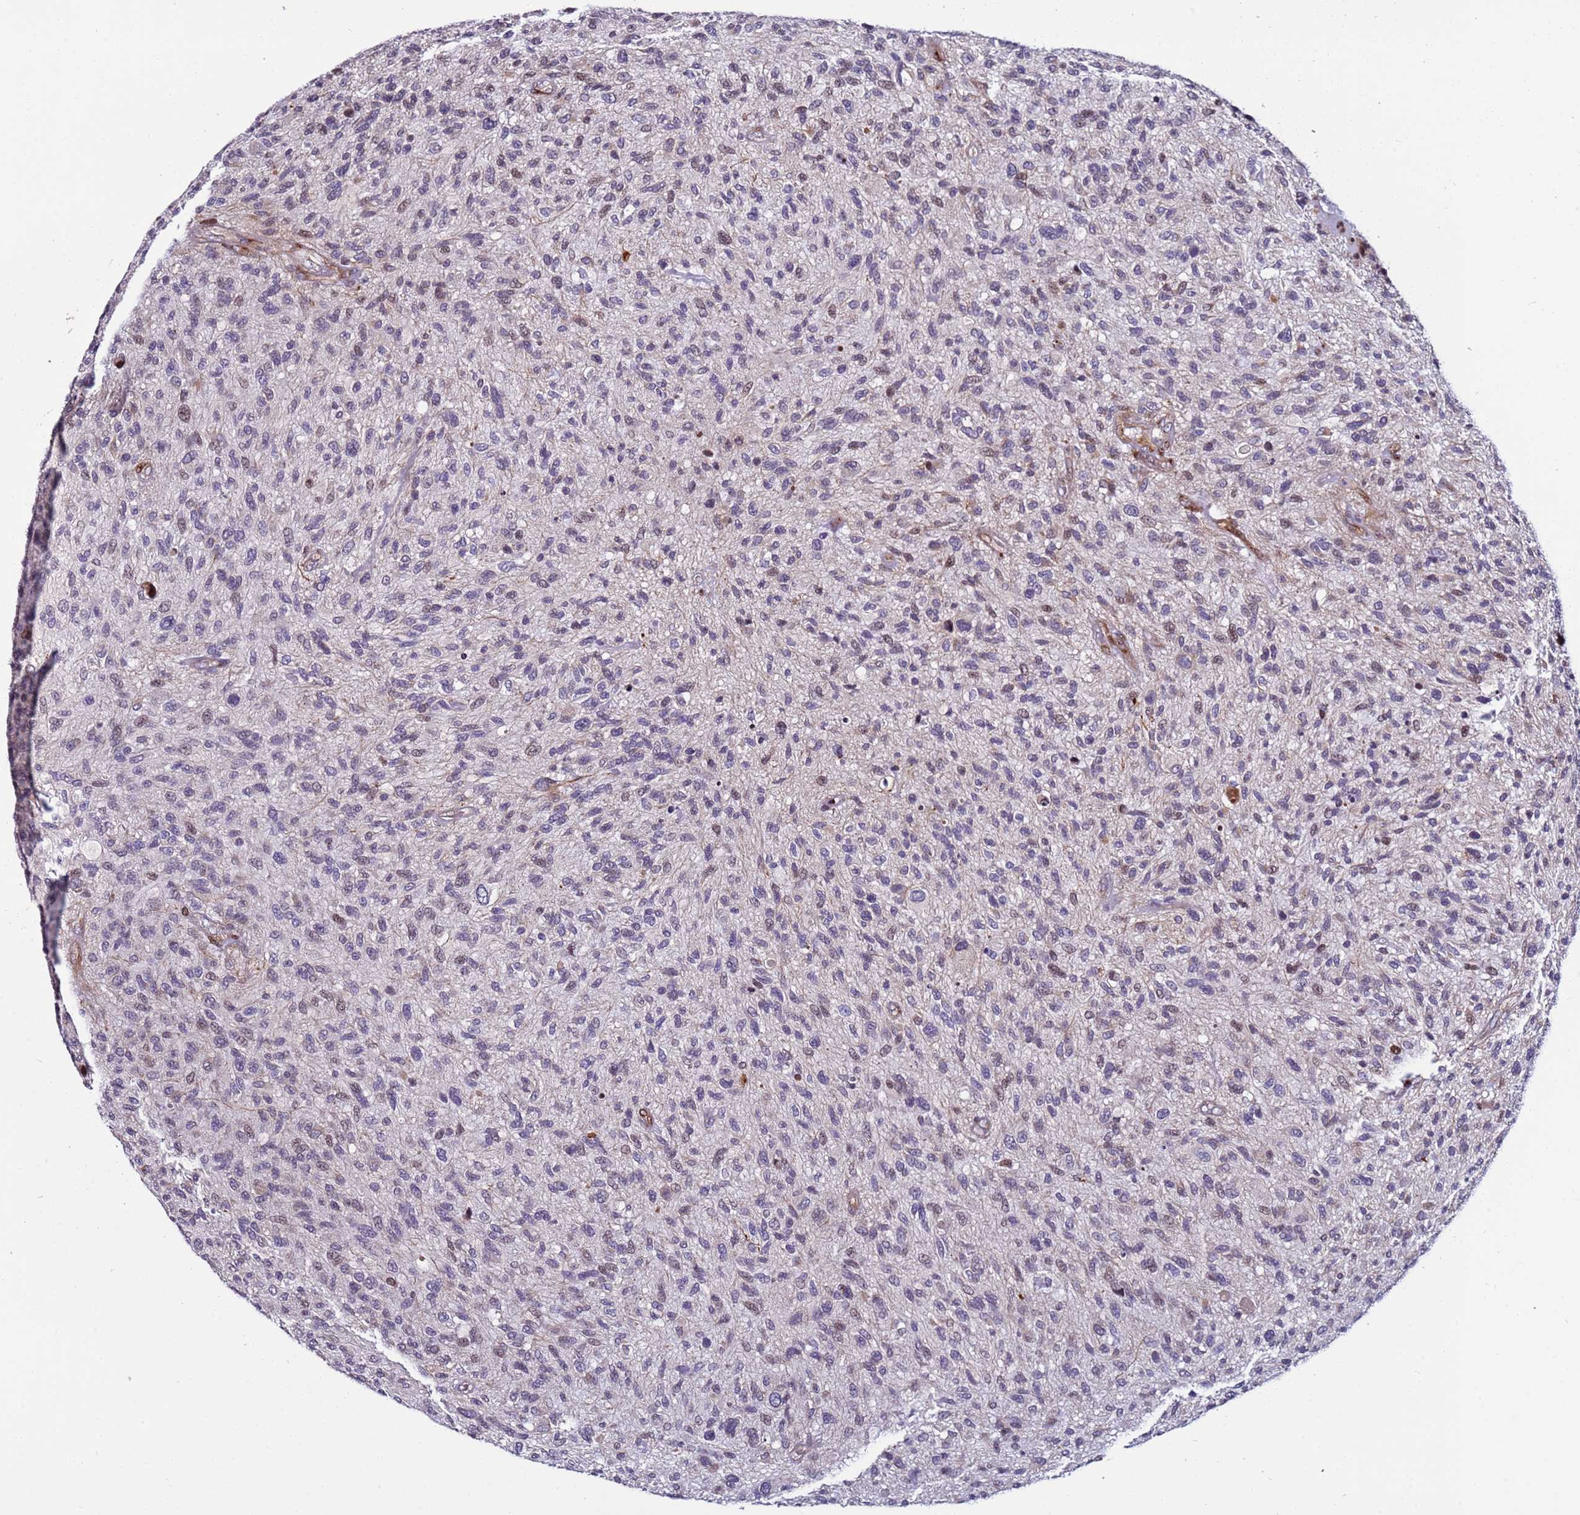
{"staining": {"intensity": "weak", "quantity": "<25%", "location": "cytoplasmic/membranous,nuclear"}, "tissue": "glioma", "cell_type": "Tumor cells", "image_type": "cancer", "snomed": [{"axis": "morphology", "description": "Glioma, malignant, High grade"}, {"axis": "topography", "description": "Brain"}], "caption": "The image demonstrates no staining of tumor cells in glioma.", "gene": "WBP11", "patient": {"sex": "male", "age": 47}}